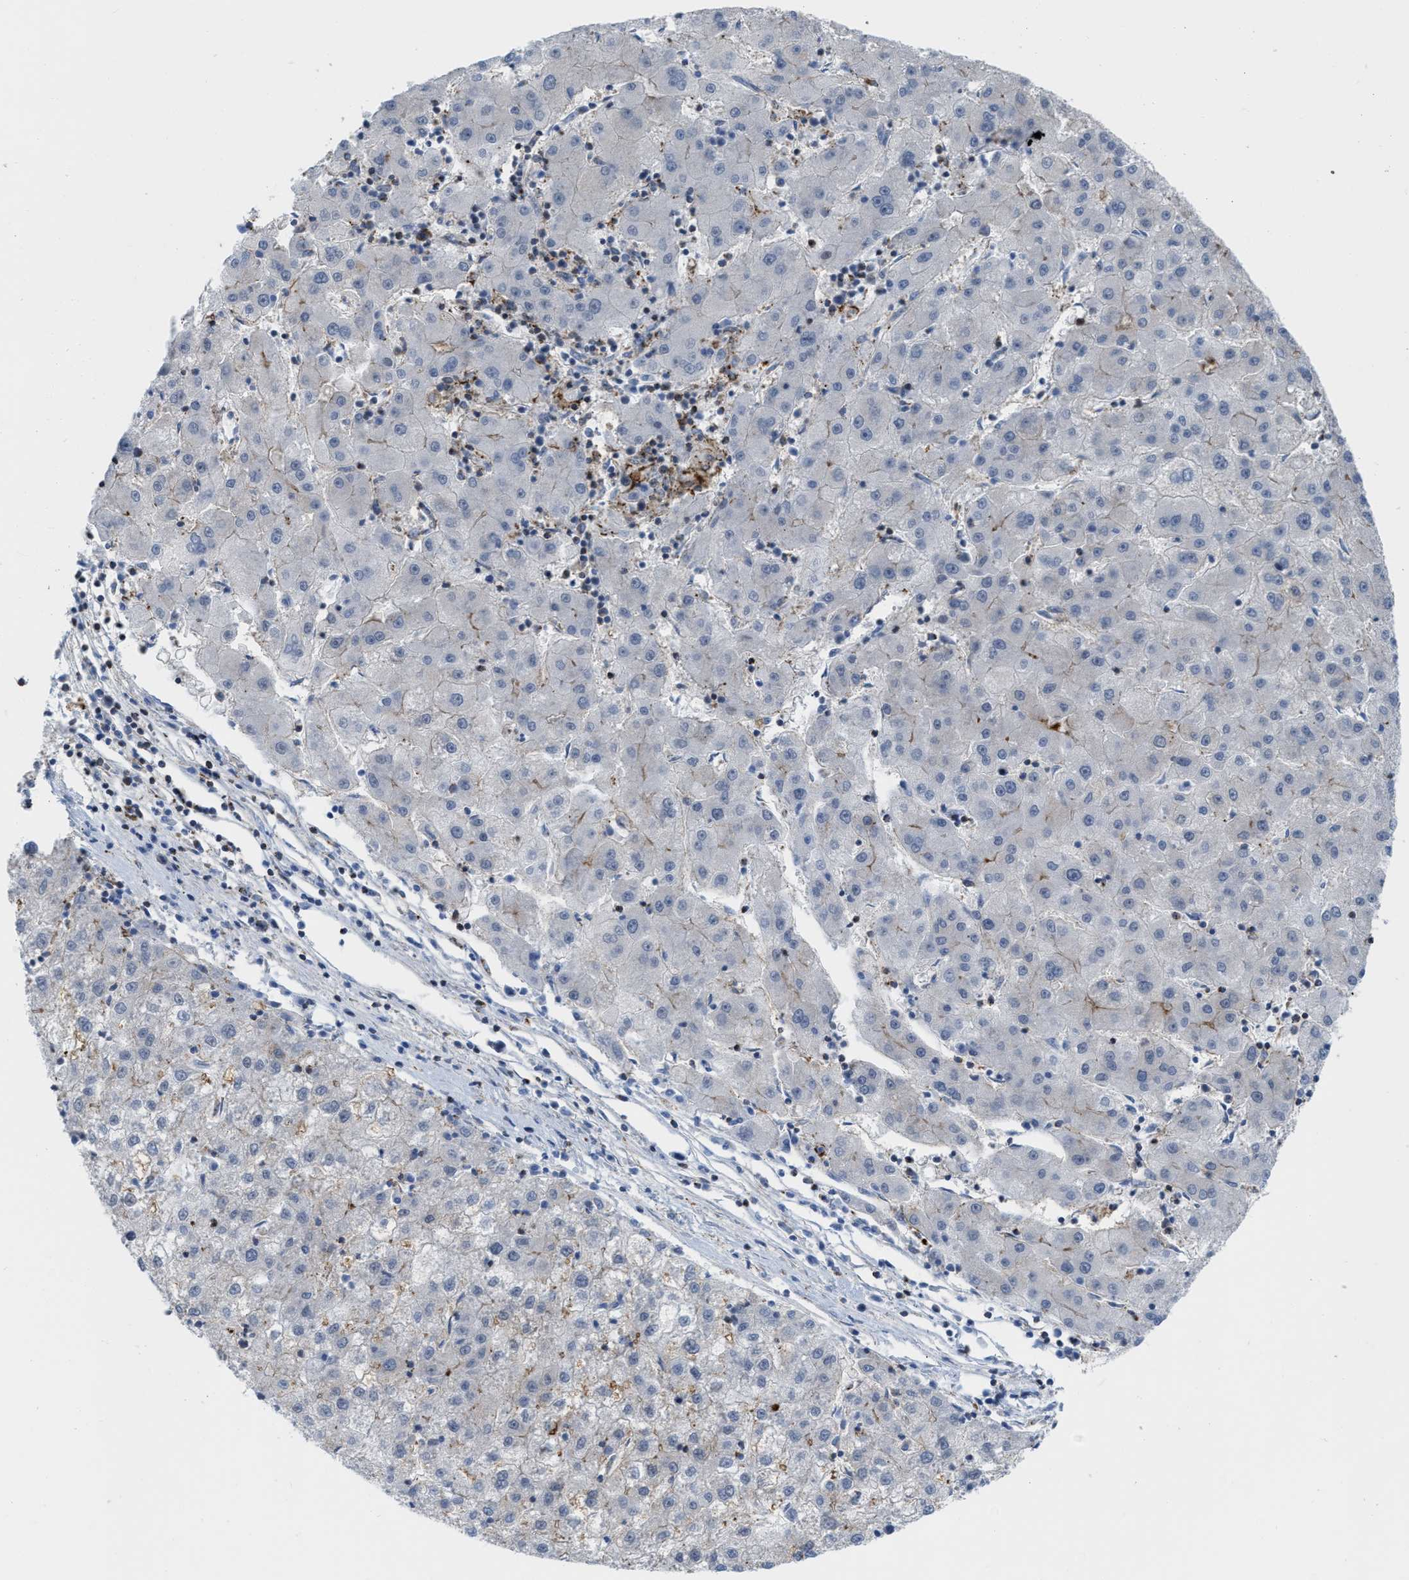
{"staining": {"intensity": "negative", "quantity": "none", "location": "none"}, "tissue": "liver cancer", "cell_type": "Tumor cells", "image_type": "cancer", "snomed": [{"axis": "morphology", "description": "Carcinoma, Hepatocellular, NOS"}, {"axis": "topography", "description": "Liver"}], "caption": "DAB immunohistochemical staining of human liver hepatocellular carcinoma demonstrates no significant staining in tumor cells.", "gene": "BAIAP2L1", "patient": {"sex": "male", "age": 72}}